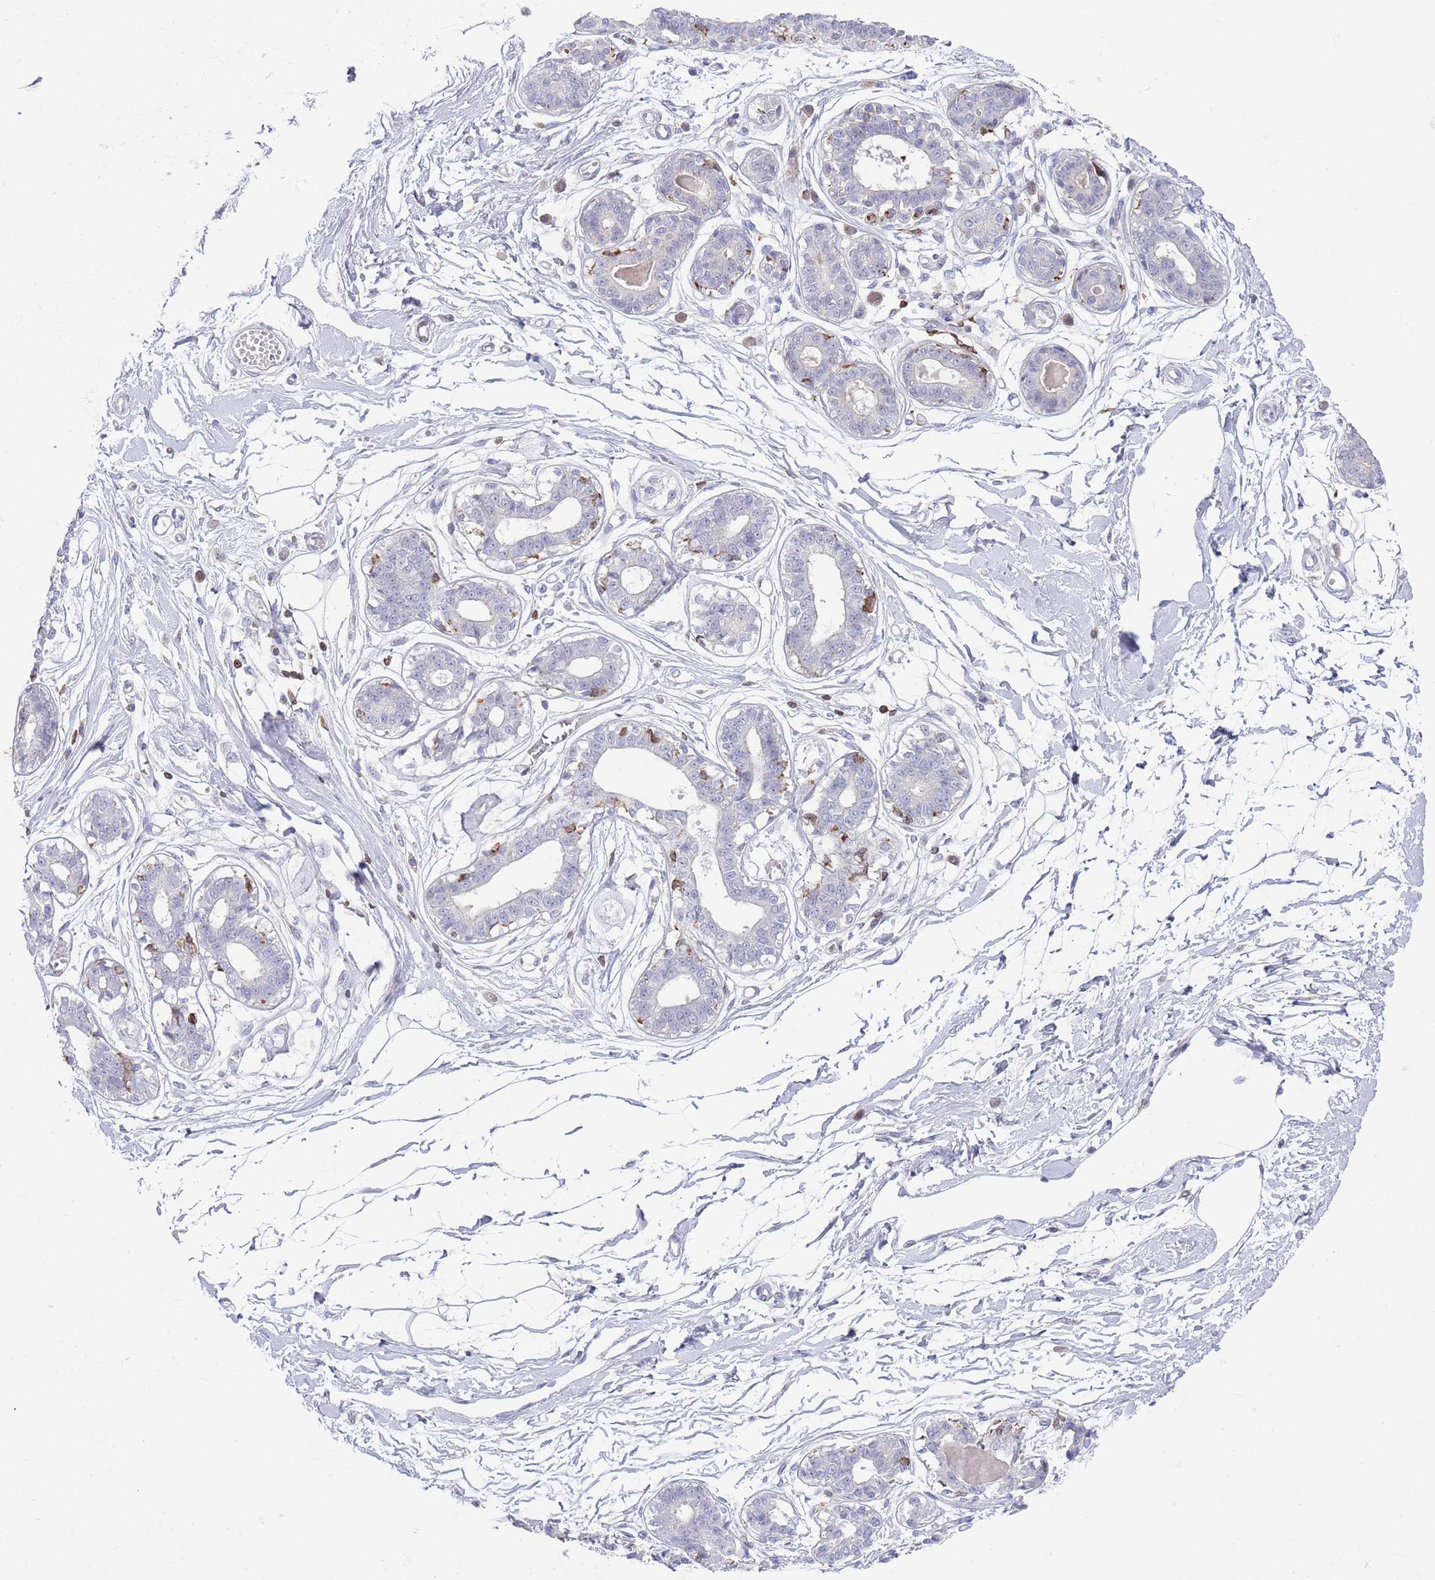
{"staining": {"intensity": "negative", "quantity": "none", "location": "none"}, "tissue": "breast", "cell_type": "Adipocytes", "image_type": "normal", "snomed": [{"axis": "morphology", "description": "Normal tissue, NOS"}, {"axis": "topography", "description": "Breast"}], "caption": "IHC photomicrograph of unremarkable human breast stained for a protein (brown), which demonstrates no positivity in adipocytes.", "gene": "LPXN", "patient": {"sex": "female", "age": 45}}